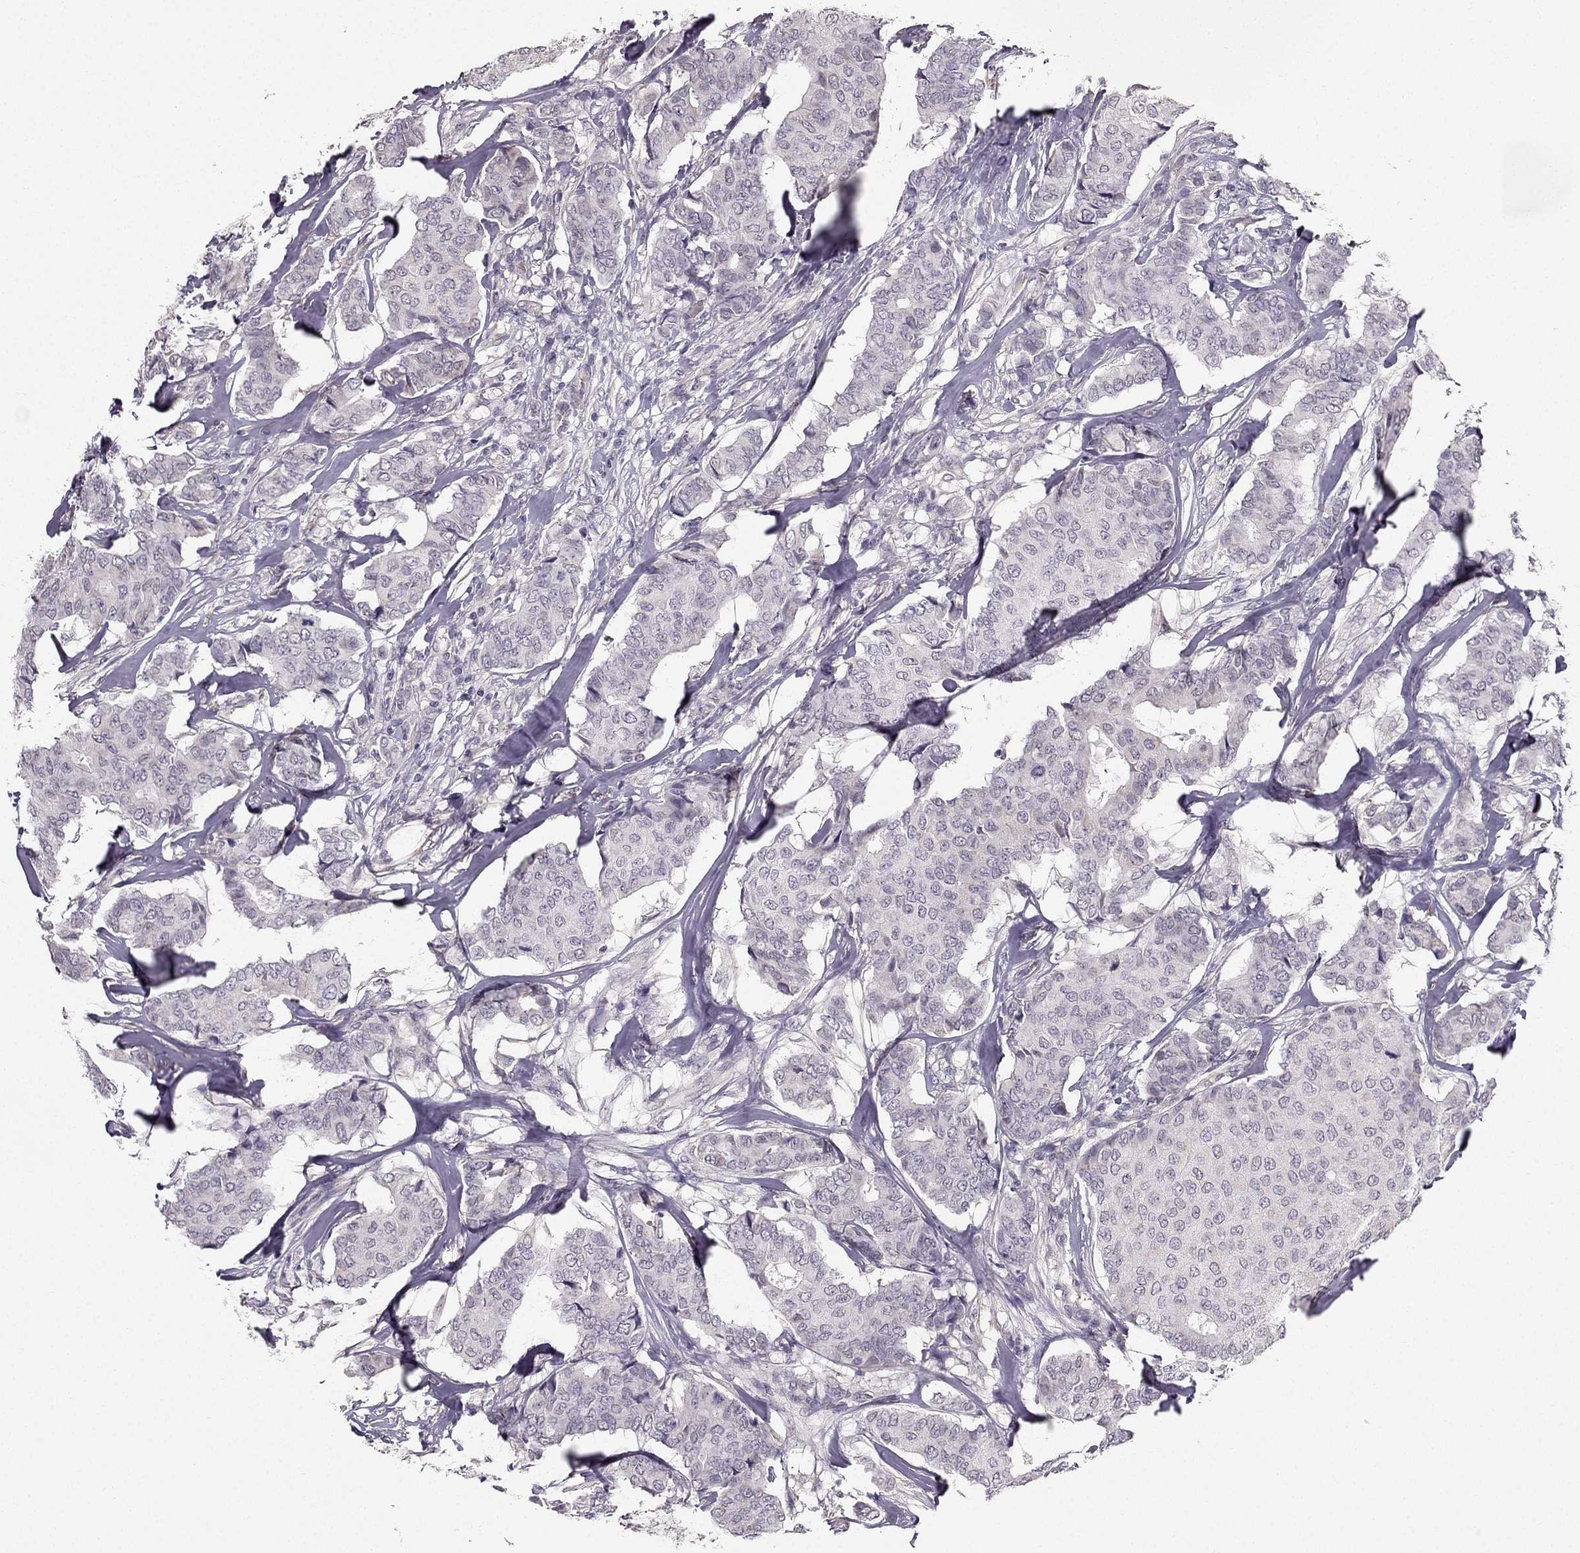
{"staining": {"intensity": "negative", "quantity": "none", "location": "none"}, "tissue": "breast cancer", "cell_type": "Tumor cells", "image_type": "cancer", "snomed": [{"axis": "morphology", "description": "Duct carcinoma"}, {"axis": "topography", "description": "Breast"}], "caption": "There is no significant staining in tumor cells of breast cancer (invasive ductal carcinoma).", "gene": "TSPYL5", "patient": {"sex": "female", "age": 75}}